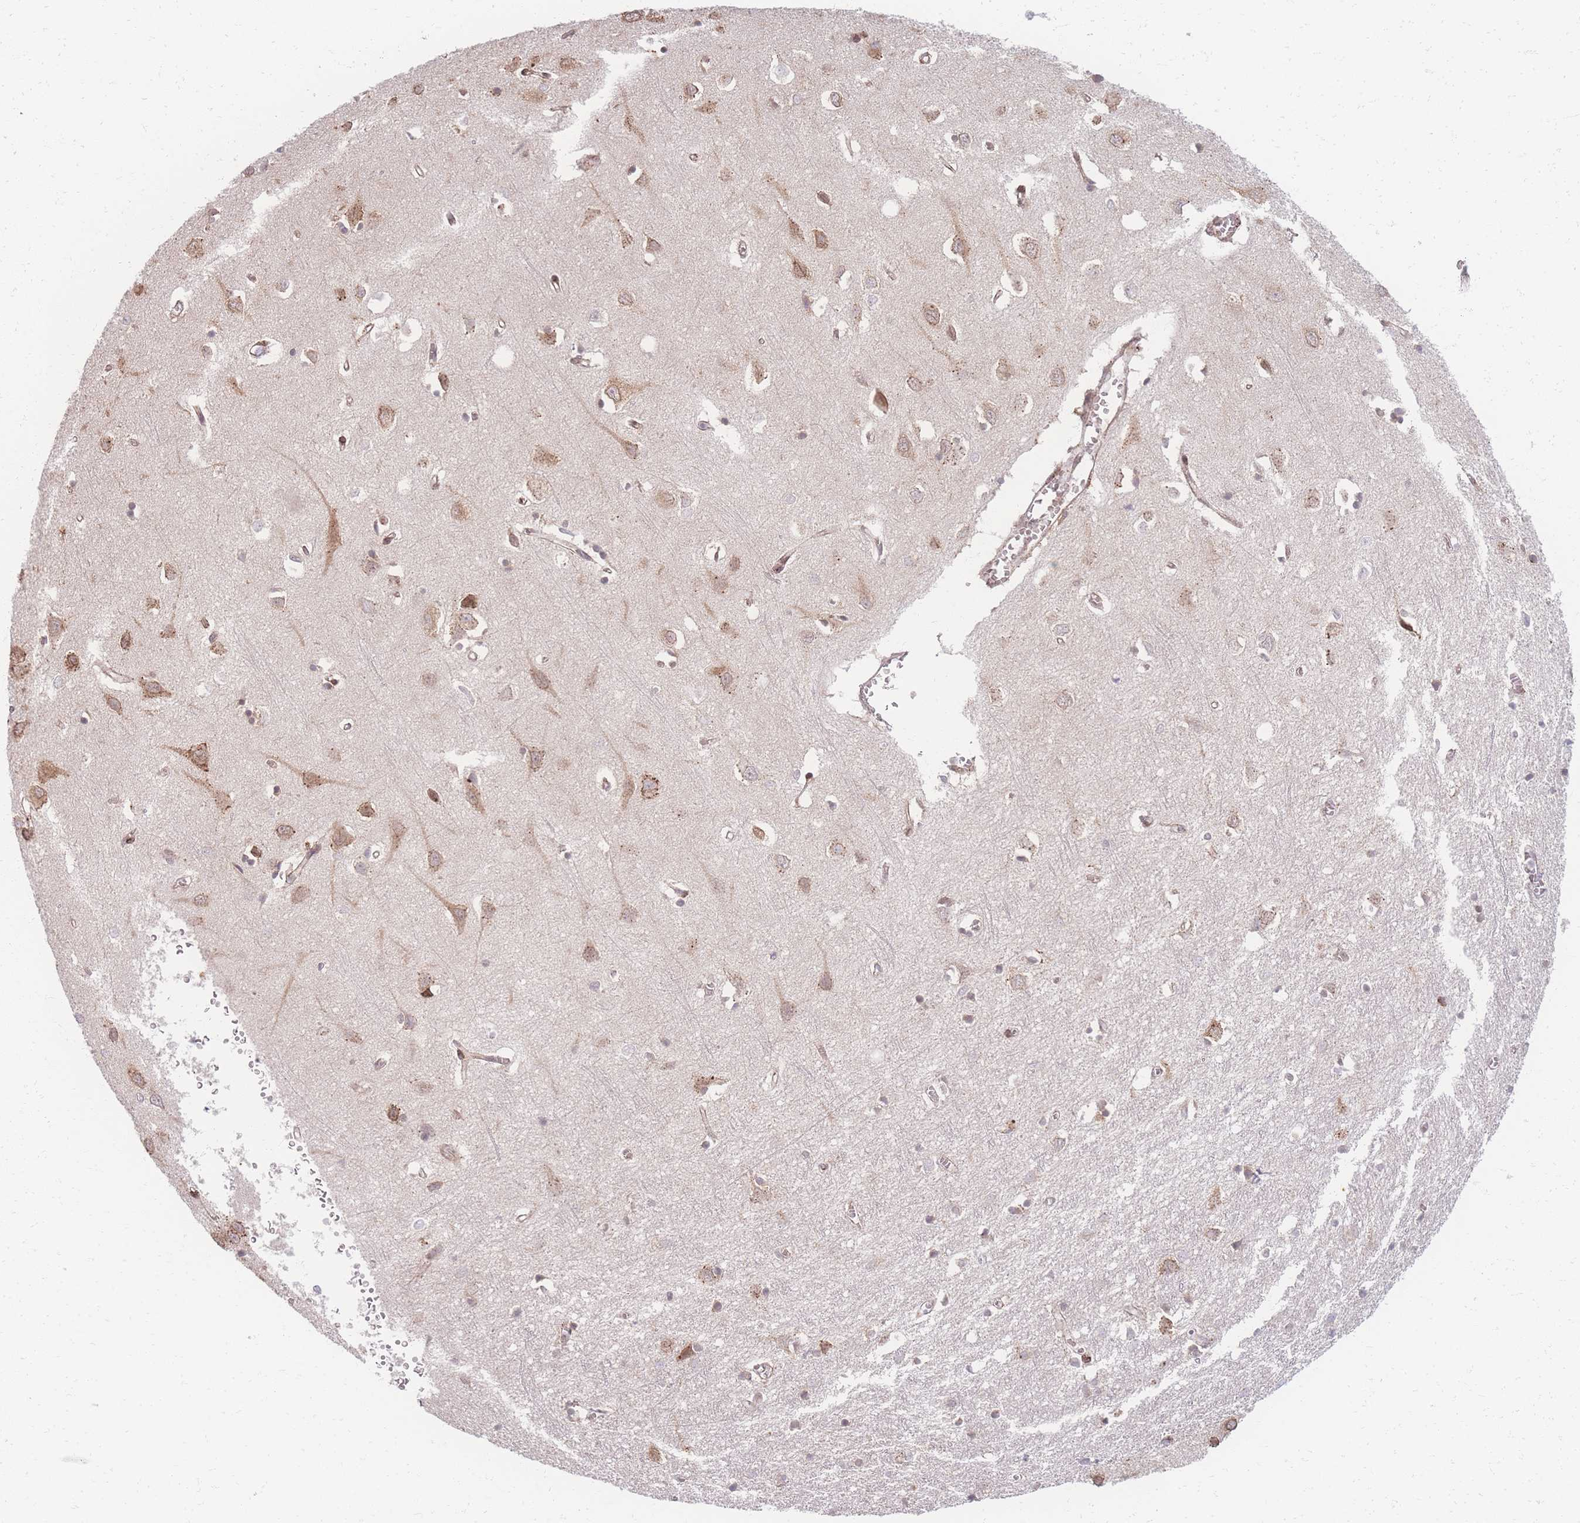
{"staining": {"intensity": "moderate", "quantity": "<25%", "location": "cytoplasmic/membranous"}, "tissue": "cerebral cortex", "cell_type": "Endothelial cells", "image_type": "normal", "snomed": [{"axis": "morphology", "description": "Normal tissue, NOS"}, {"axis": "topography", "description": "Cerebral cortex"}], "caption": "Protein expression analysis of normal cerebral cortex shows moderate cytoplasmic/membranous expression in about <25% of endothelial cells.", "gene": "ZC3H13", "patient": {"sex": "female", "age": 64}}